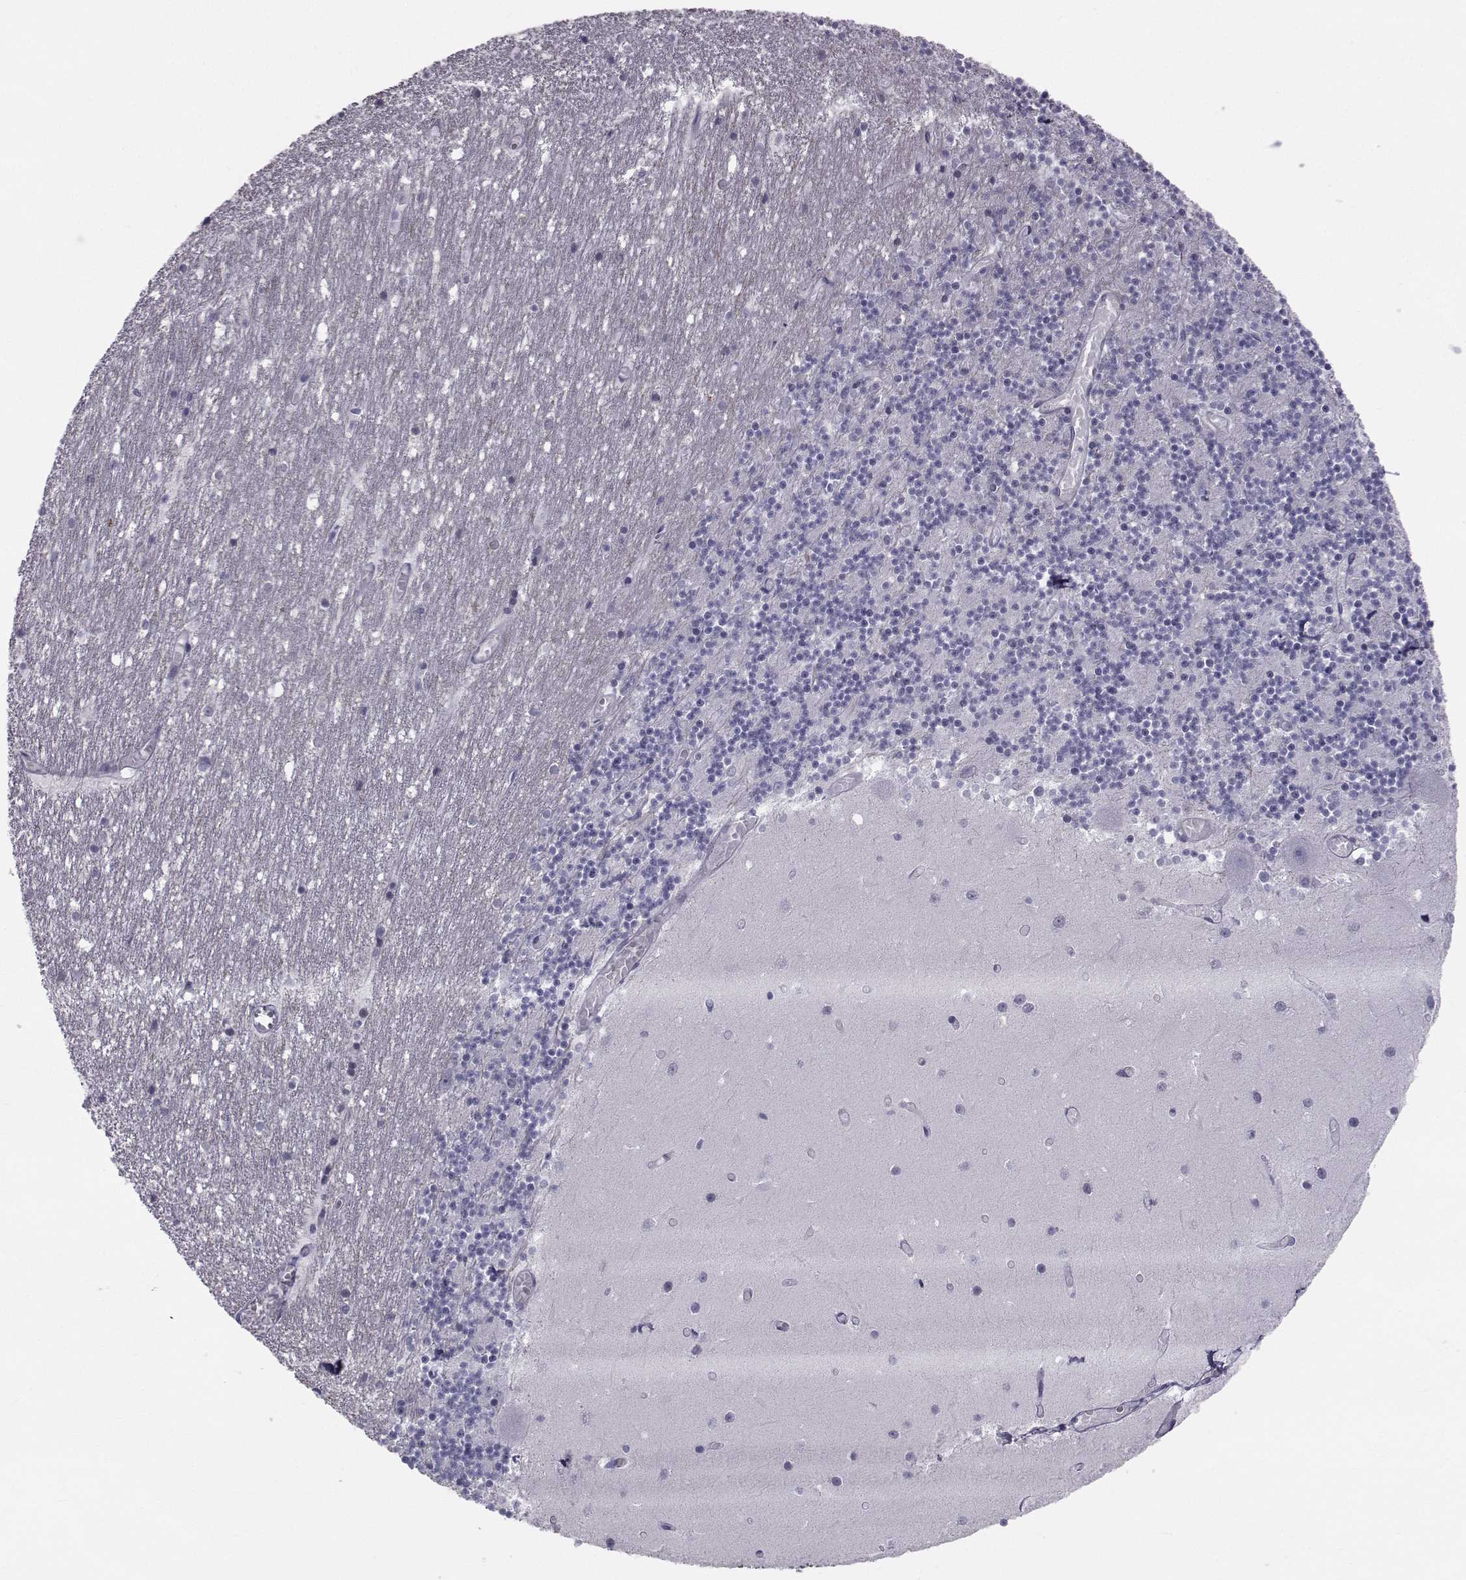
{"staining": {"intensity": "negative", "quantity": "none", "location": "none"}, "tissue": "cerebellum", "cell_type": "Cells in granular layer", "image_type": "normal", "snomed": [{"axis": "morphology", "description": "Normal tissue, NOS"}, {"axis": "topography", "description": "Cerebellum"}], "caption": "Immunohistochemistry (IHC) histopathology image of normal cerebellum: cerebellum stained with DAB (3,3'-diaminobenzidine) demonstrates no significant protein staining in cells in granular layer.", "gene": "GARIN3", "patient": {"sex": "female", "age": 28}}